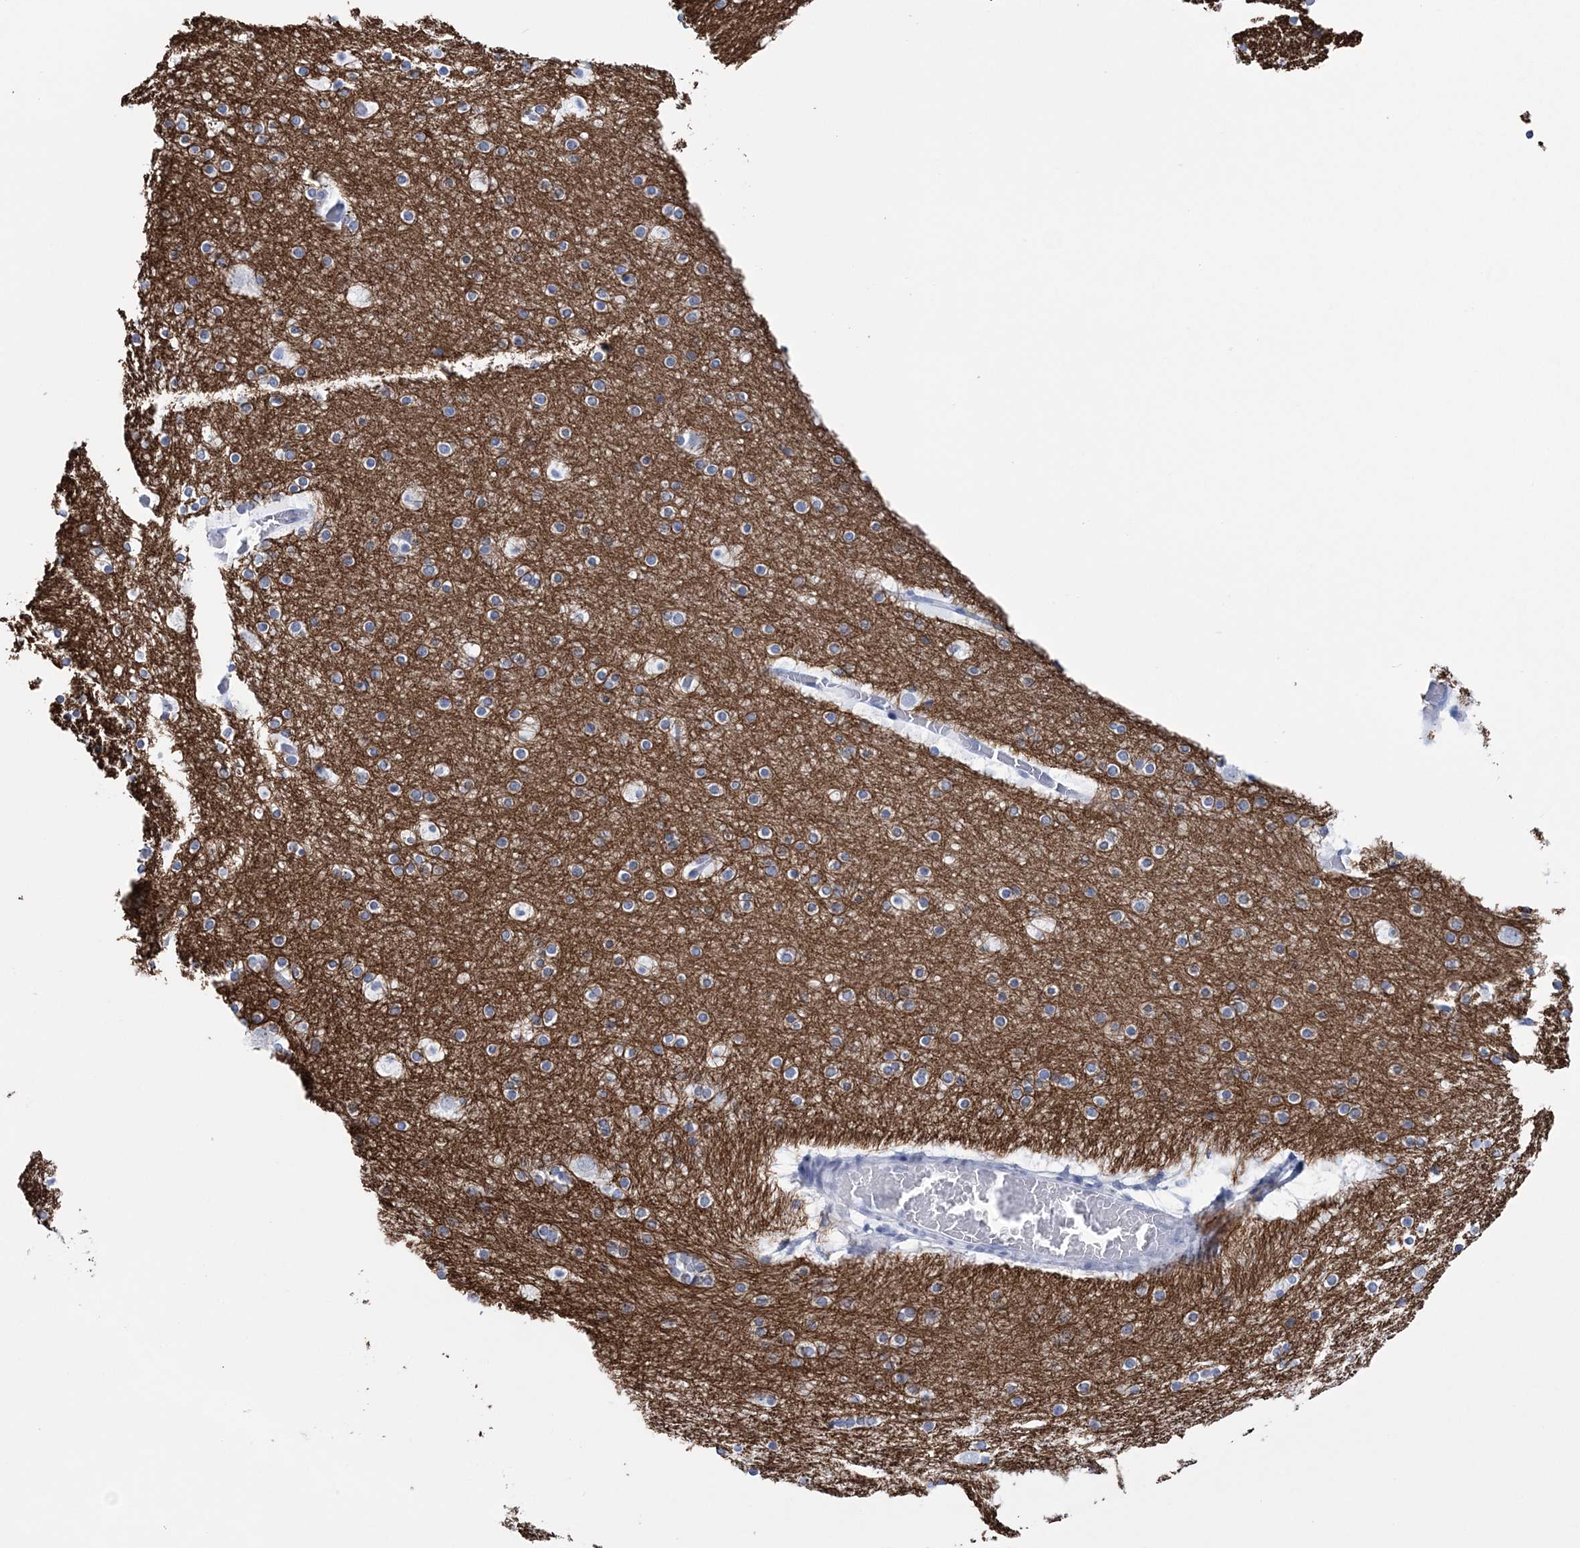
{"staining": {"intensity": "negative", "quantity": "none", "location": "none"}, "tissue": "cerebral cortex", "cell_type": "Endothelial cells", "image_type": "normal", "snomed": [{"axis": "morphology", "description": "Normal tissue, NOS"}, {"axis": "topography", "description": "Cerebral cortex"}], "caption": "The image displays no staining of endothelial cells in unremarkable cerebral cortex. (DAB (3,3'-diaminobenzidine) immunohistochemistry with hematoxylin counter stain).", "gene": "DPCD", "patient": {"sex": "male", "age": 57}}